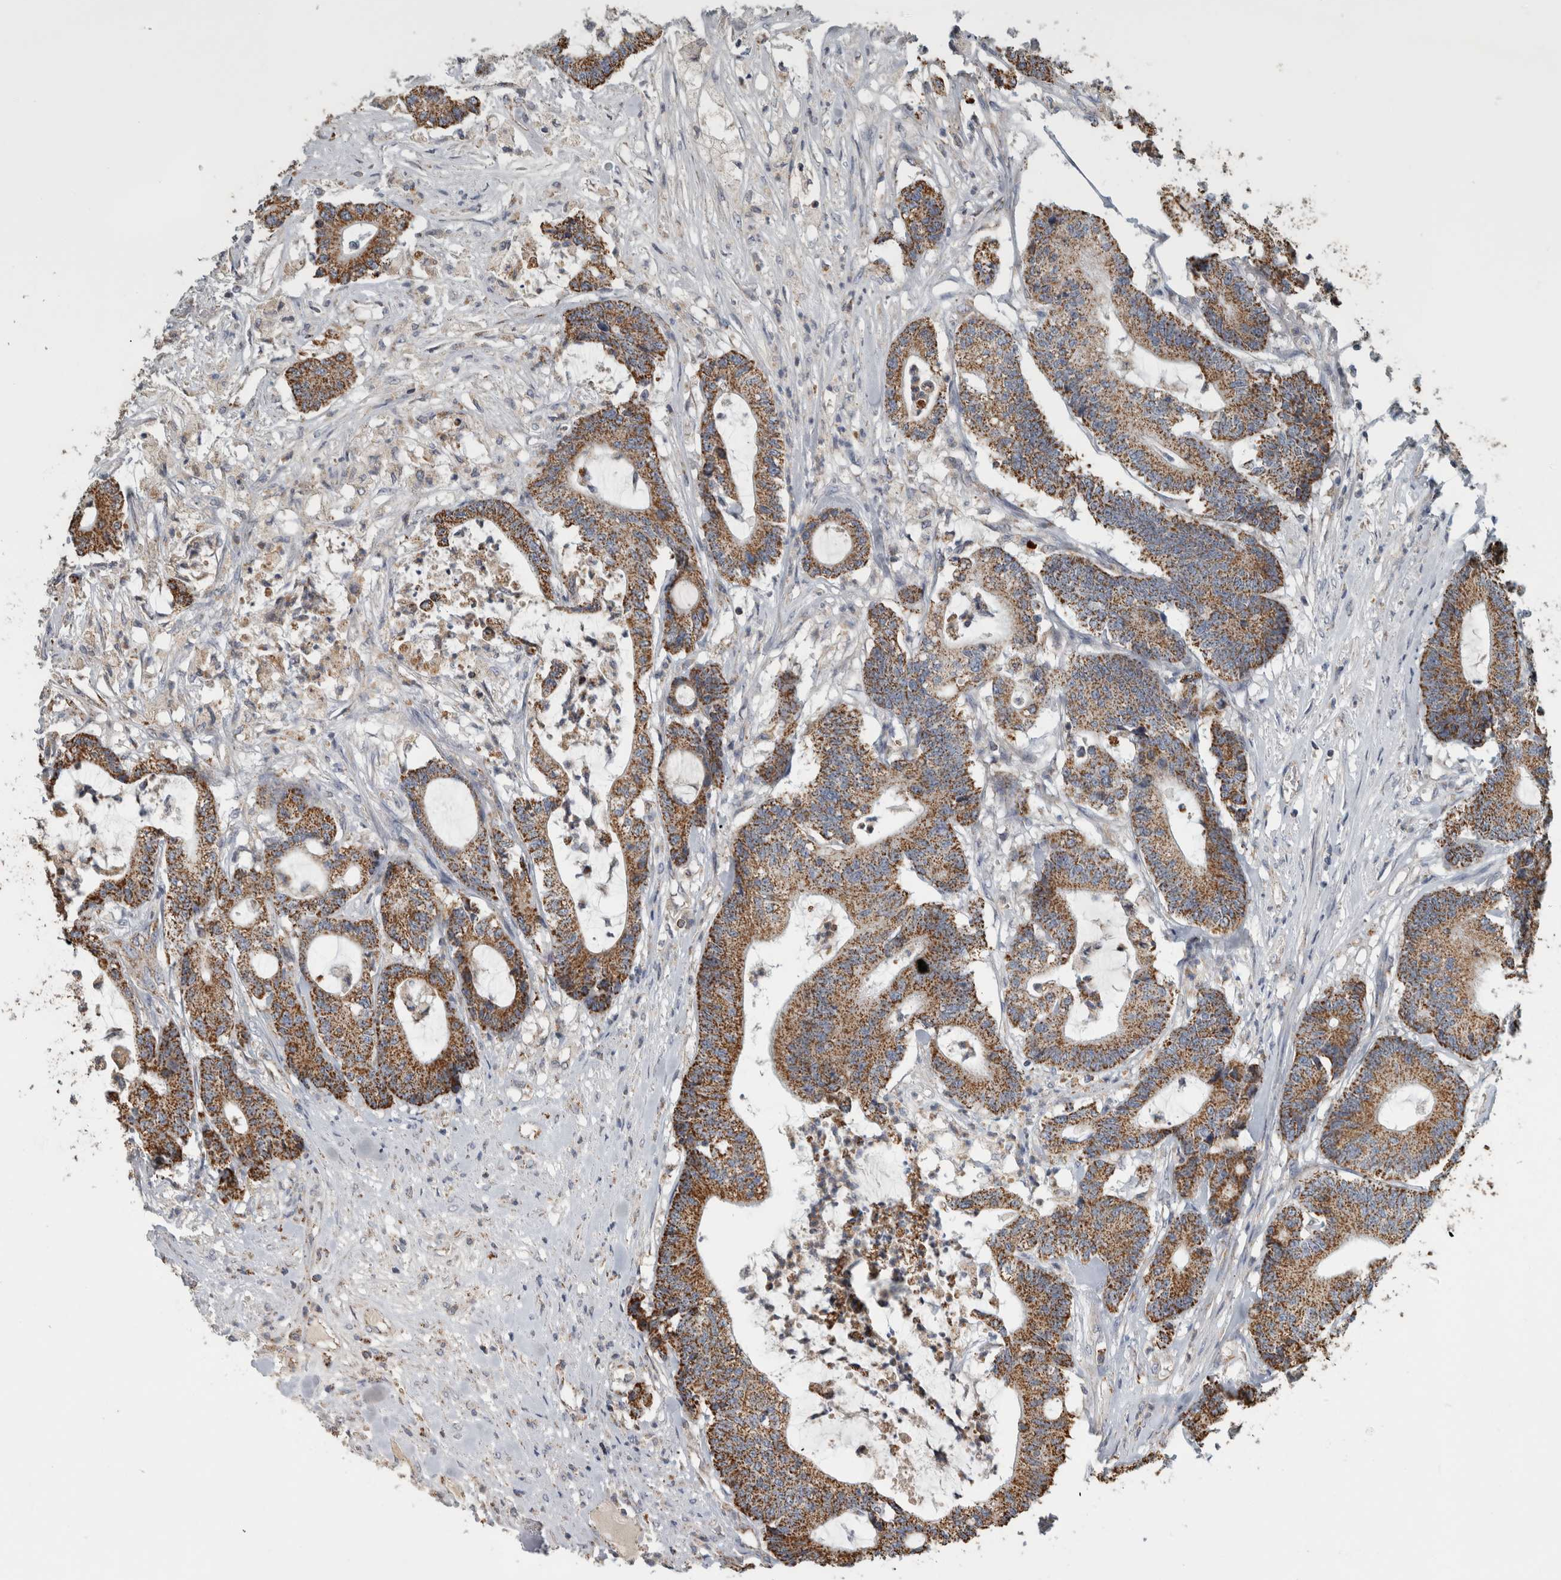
{"staining": {"intensity": "strong", "quantity": ">75%", "location": "cytoplasmic/membranous"}, "tissue": "colorectal cancer", "cell_type": "Tumor cells", "image_type": "cancer", "snomed": [{"axis": "morphology", "description": "Adenocarcinoma, NOS"}, {"axis": "topography", "description": "Colon"}], "caption": "Protein analysis of adenocarcinoma (colorectal) tissue shows strong cytoplasmic/membranous expression in approximately >75% of tumor cells.", "gene": "ST8SIA1", "patient": {"sex": "female", "age": 84}}